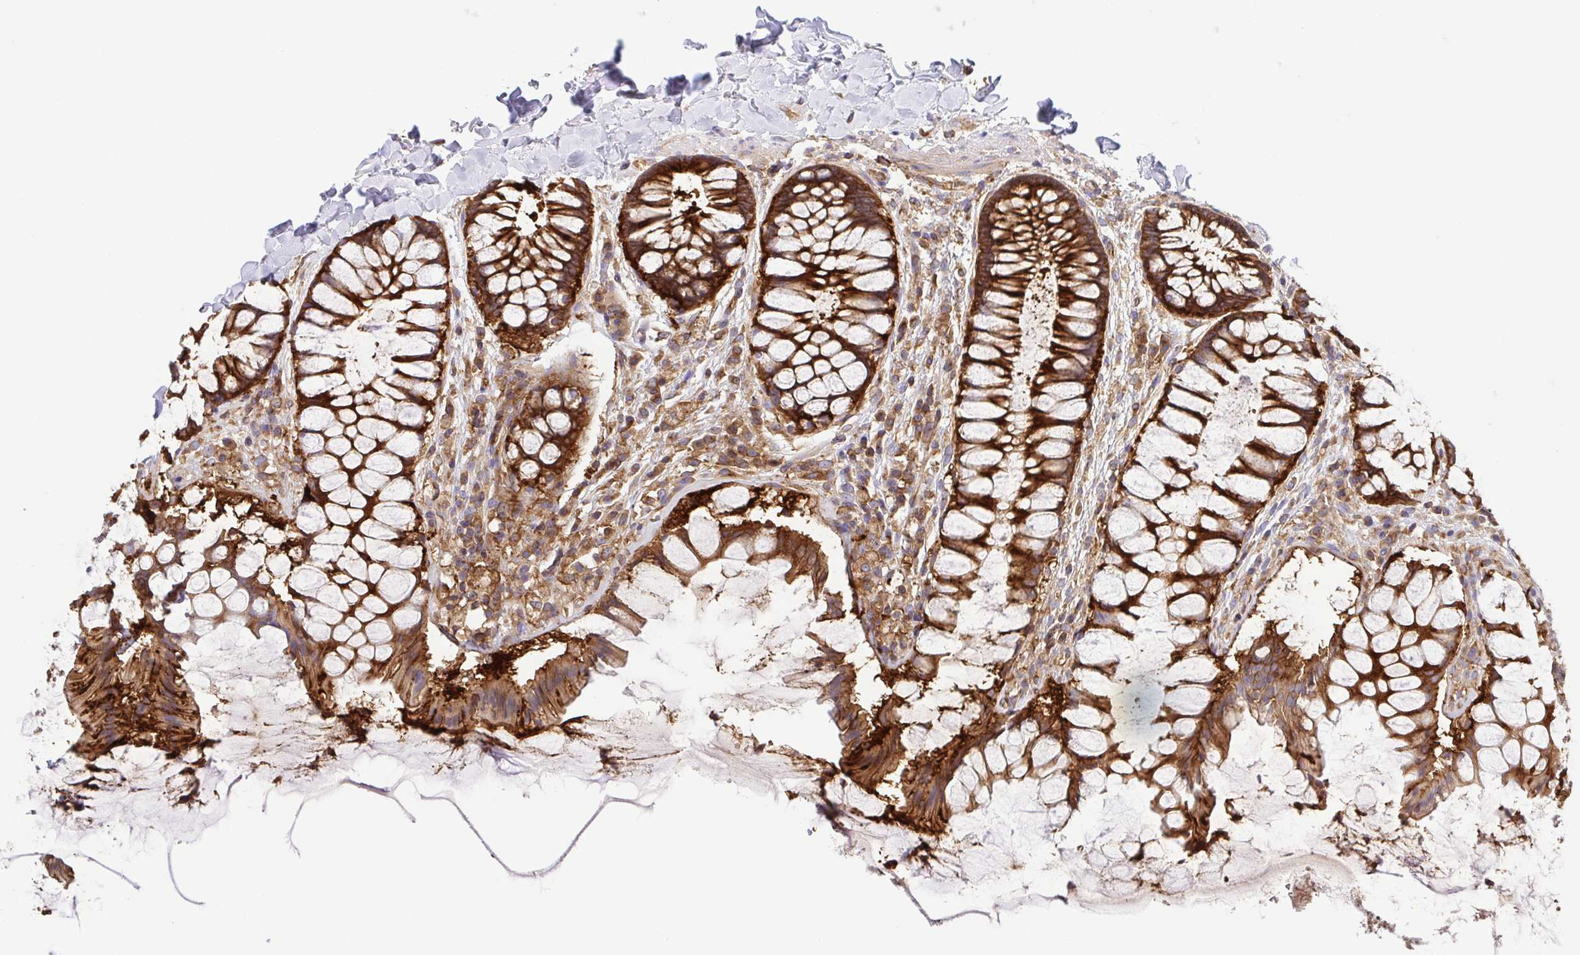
{"staining": {"intensity": "strong", "quantity": ">75%", "location": "cytoplasmic/membranous"}, "tissue": "rectum", "cell_type": "Glandular cells", "image_type": "normal", "snomed": [{"axis": "morphology", "description": "Normal tissue, NOS"}, {"axis": "topography", "description": "Rectum"}], "caption": "Protein expression analysis of benign human rectum reveals strong cytoplasmic/membranous staining in about >75% of glandular cells.", "gene": "KIF5B", "patient": {"sex": "female", "age": 58}}